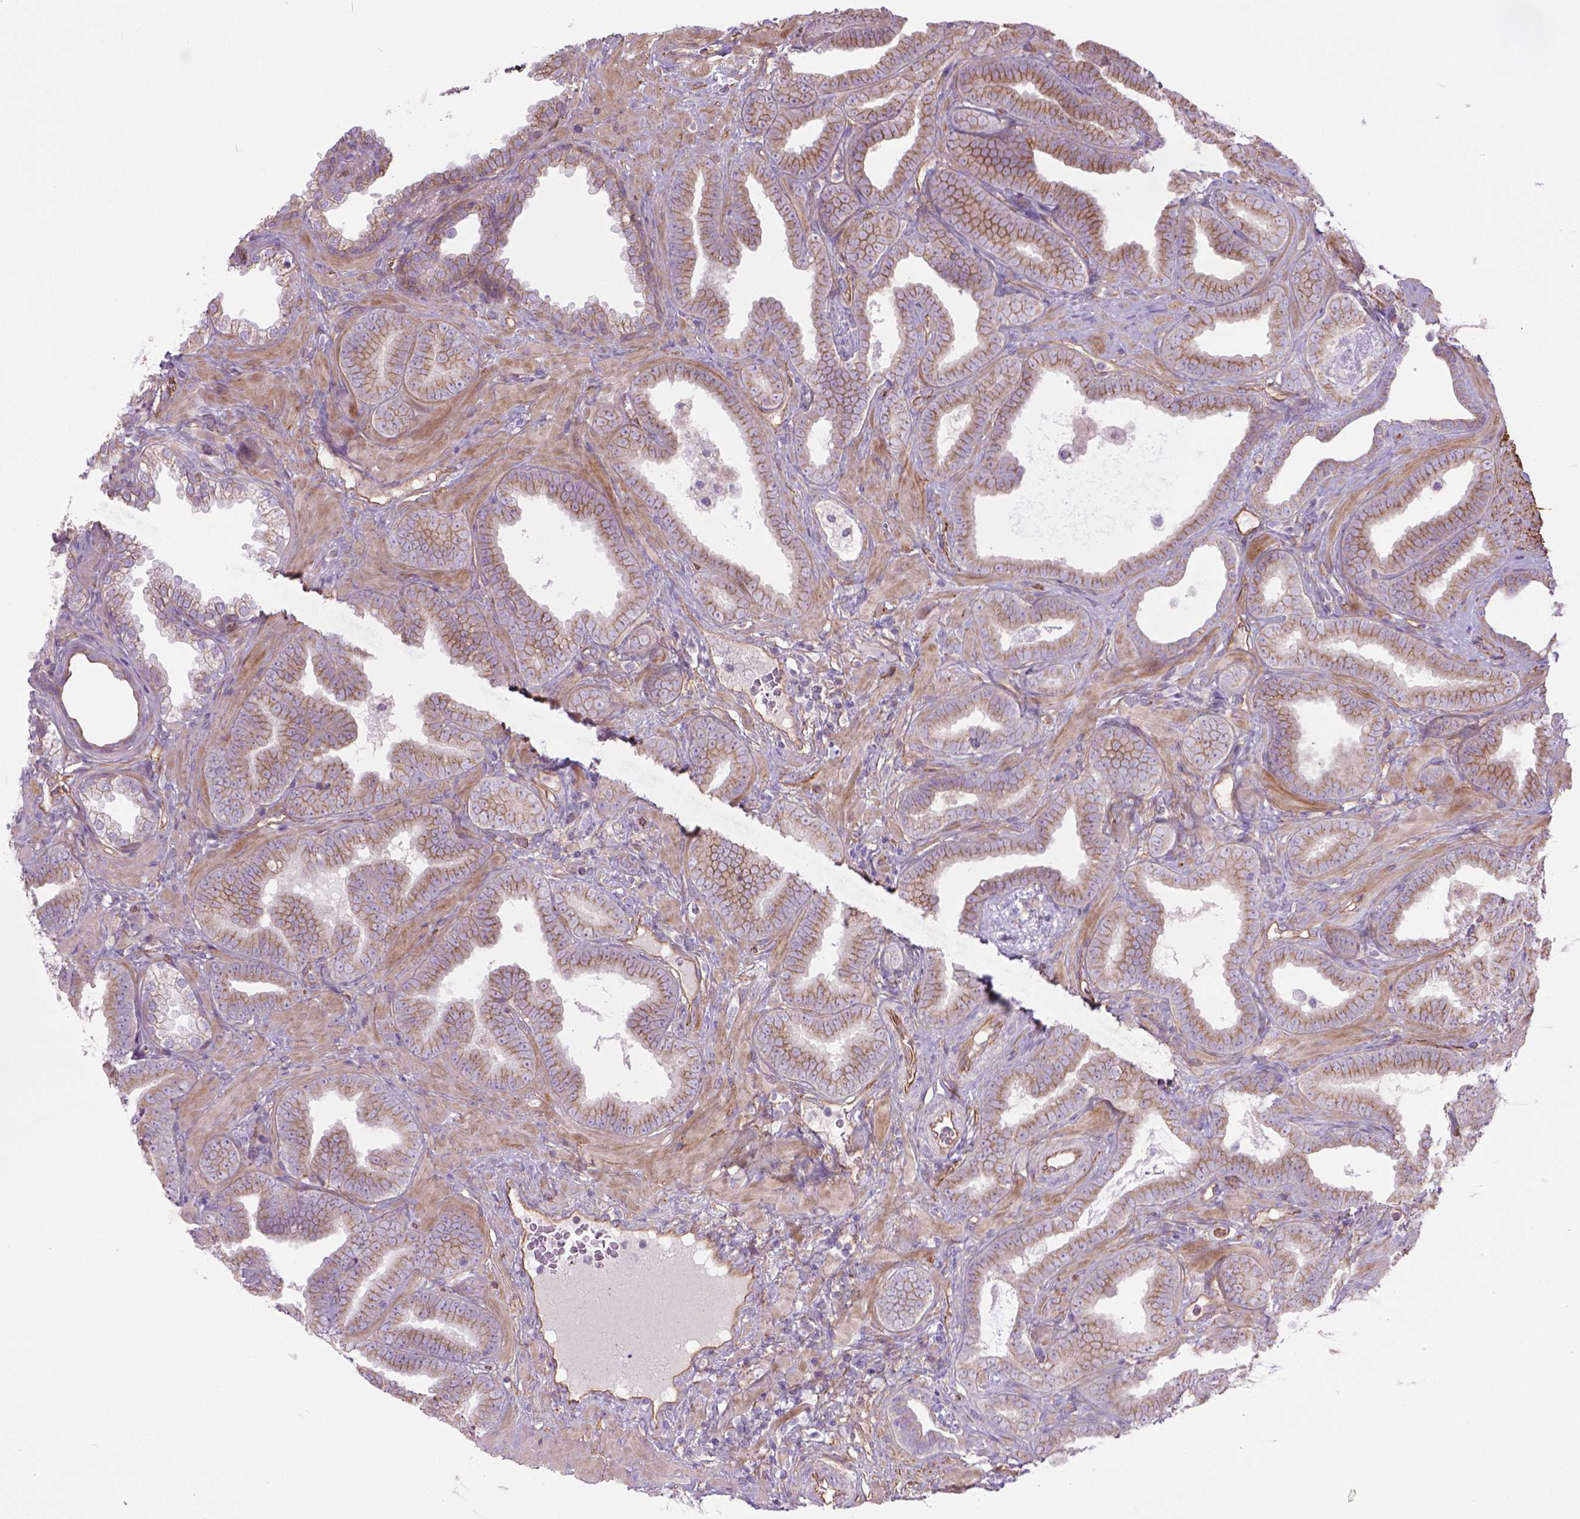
{"staining": {"intensity": "moderate", "quantity": ">75%", "location": "cytoplasmic/membranous"}, "tissue": "prostate cancer", "cell_type": "Tumor cells", "image_type": "cancer", "snomed": [{"axis": "morphology", "description": "Adenocarcinoma, Low grade"}, {"axis": "topography", "description": "Prostate"}], "caption": "Brown immunohistochemical staining in human prostate cancer displays moderate cytoplasmic/membranous positivity in approximately >75% of tumor cells.", "gene": "TENT5A", "patient": {"sex": "male", "age": 63}}